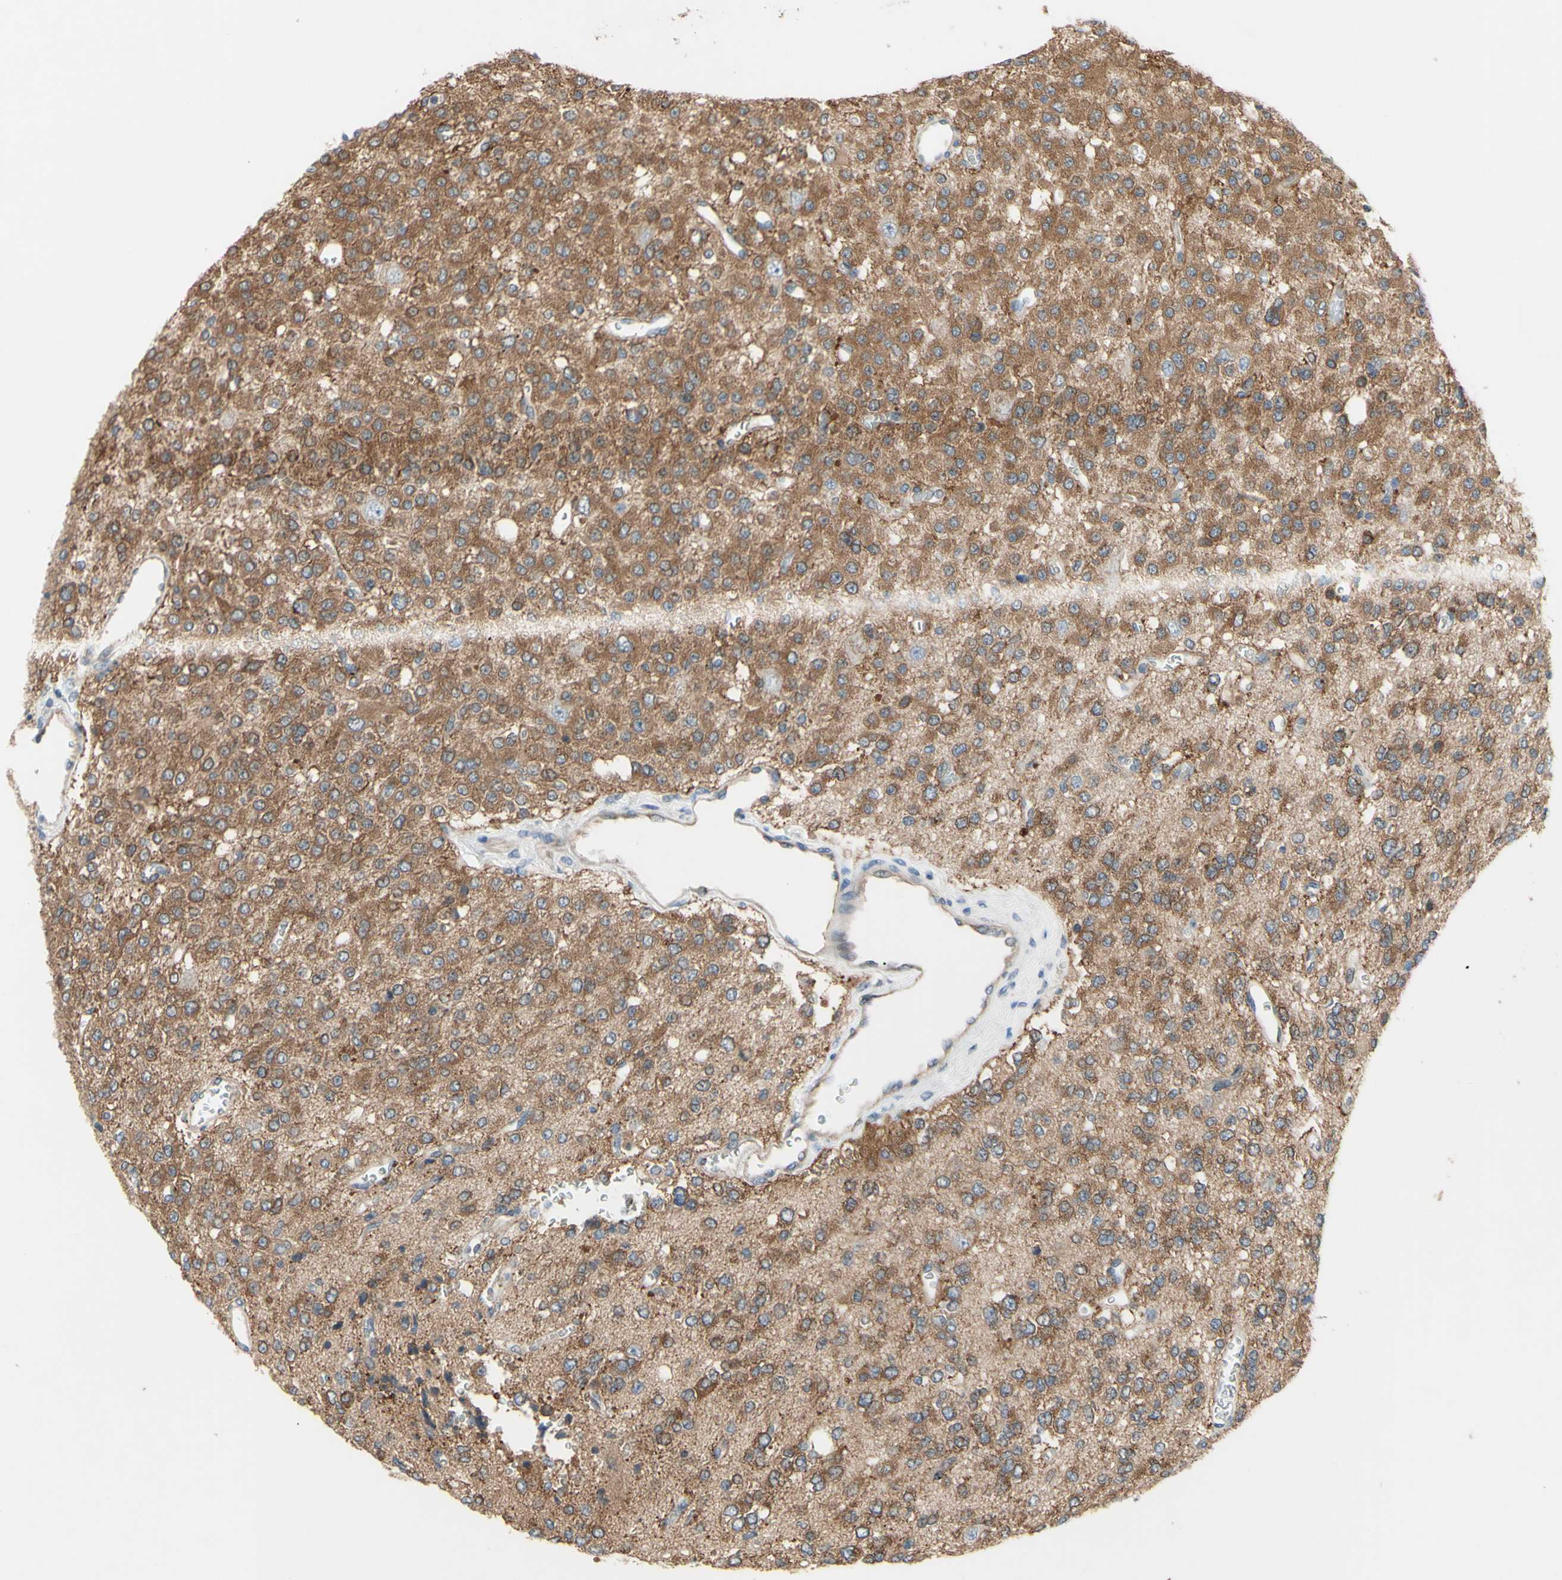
{"staining": {"intensity": "moderate", "quantity": ">75%", "location": "cytoplasmic/membranous"}, "tissue": "glioma", "cell_type": "Tumor cells", "image_type": "cancer", "snomed": [{"axis": "morphology", "description": "Glioma, malignant, Low grade"}, {"axis": "topography", "description": "Brain"}], "caption": "Glioma was stained to show a protein in brown. There is medium levels of moderate cytoplasmic/membranous expression in approximately >75% of tumor cells. (Stains: DAB in brown, nuclei in blue, Microscopy: brightfield microscopy at high magnification).", "gene": "DYNLRB1", "patient": {"sex": "male", "age": 38}}